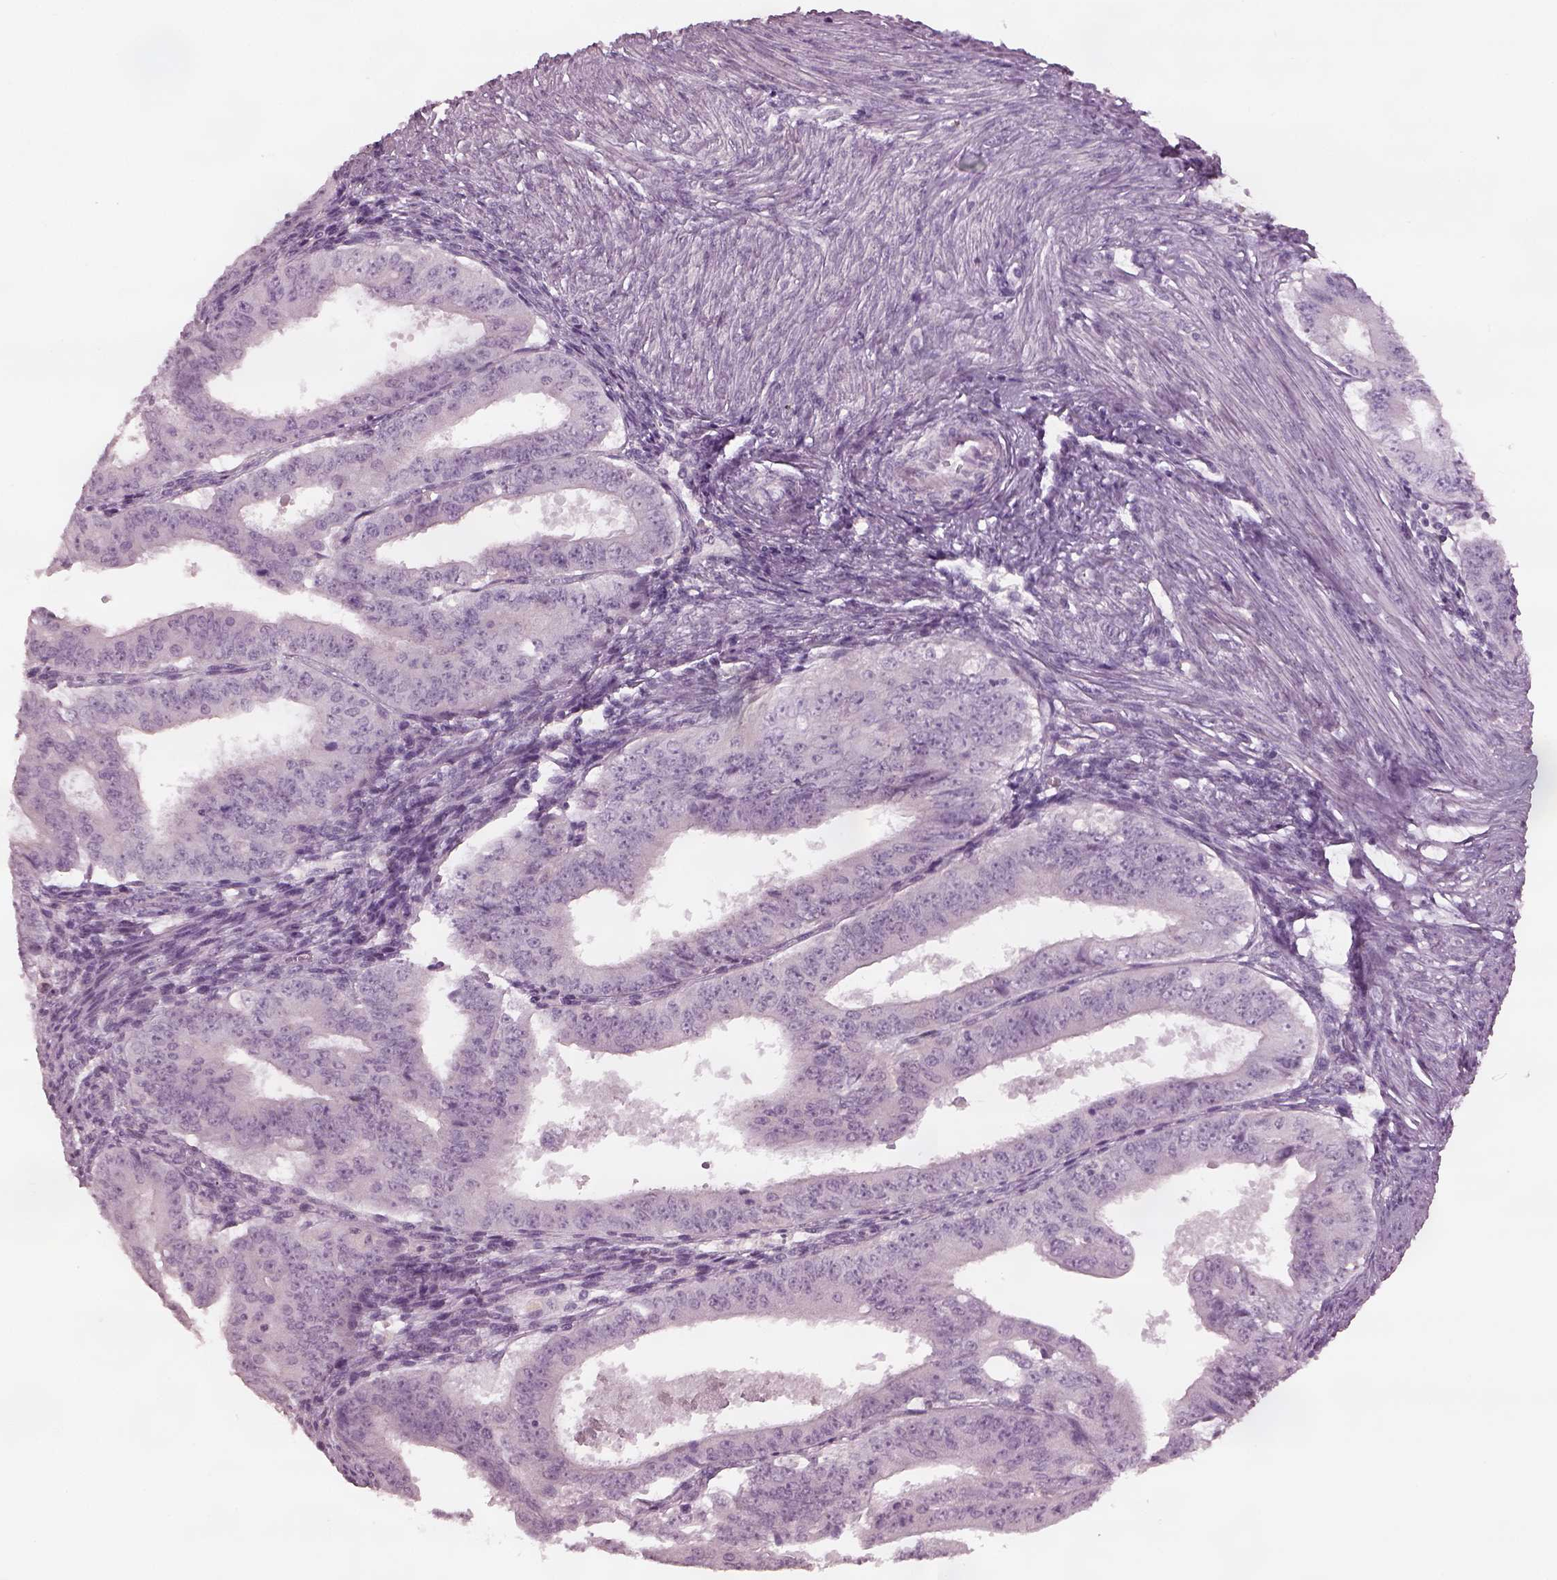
{"staining": {"intensity": "negative", "quantity": "none", "location": "none"}, "tissue": "ovarian cancer", "cell_type": "Tumor cells", "image_type": "cancer", "snomed": [{"axis": "morphology", "description": "Carcinoma, endometroid"}, {"axis": "topography", "description": "Ovary"}], "caption": "The photomicrograph reveals no staining of tumor cells in ovarian cancer (endometroid carcinoma).", "gene": "MIA", "patient": {"sex": "female", "age": 42}}